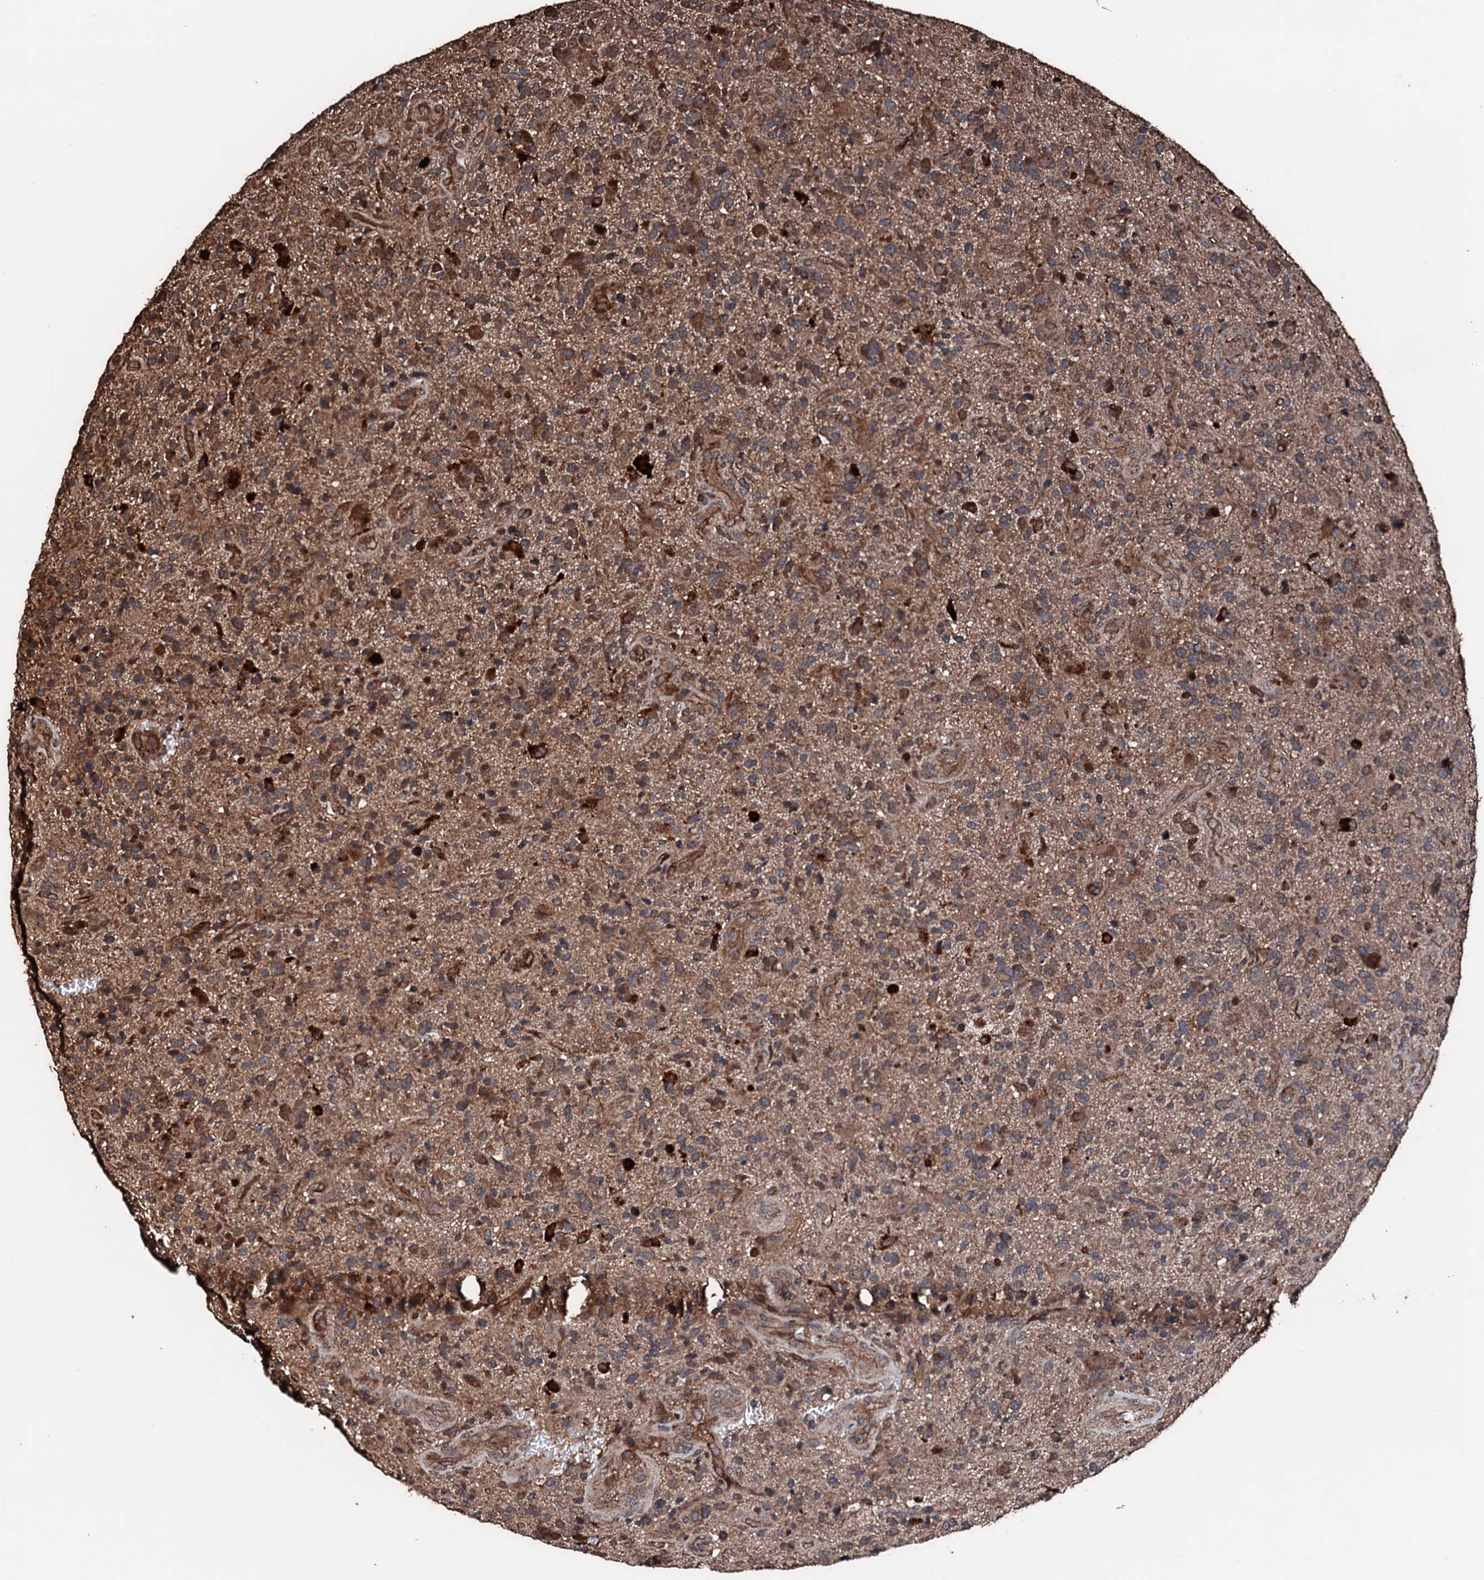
{"staining": {"intensity": "moderate", "quantity": ">75%", "location": "cytoplasmic/membranous"}, "tissue": "glioma", "cell_type": "Tumor cells", "image_type": "cancer", "snomed": [{"axis": "morphology", "description": "Glioma, malignant, High grade"}, {"axis": "topography", "description": "Brain"}], "caption": "Malignant high-grade glioma tissue displays moderate cytoplasmic/membranous staining in about >75% of tumor cells, visualized by immunohistochemistry.", "gene": "KIF18A", "patient": {"sex": "male", "age": 47}}